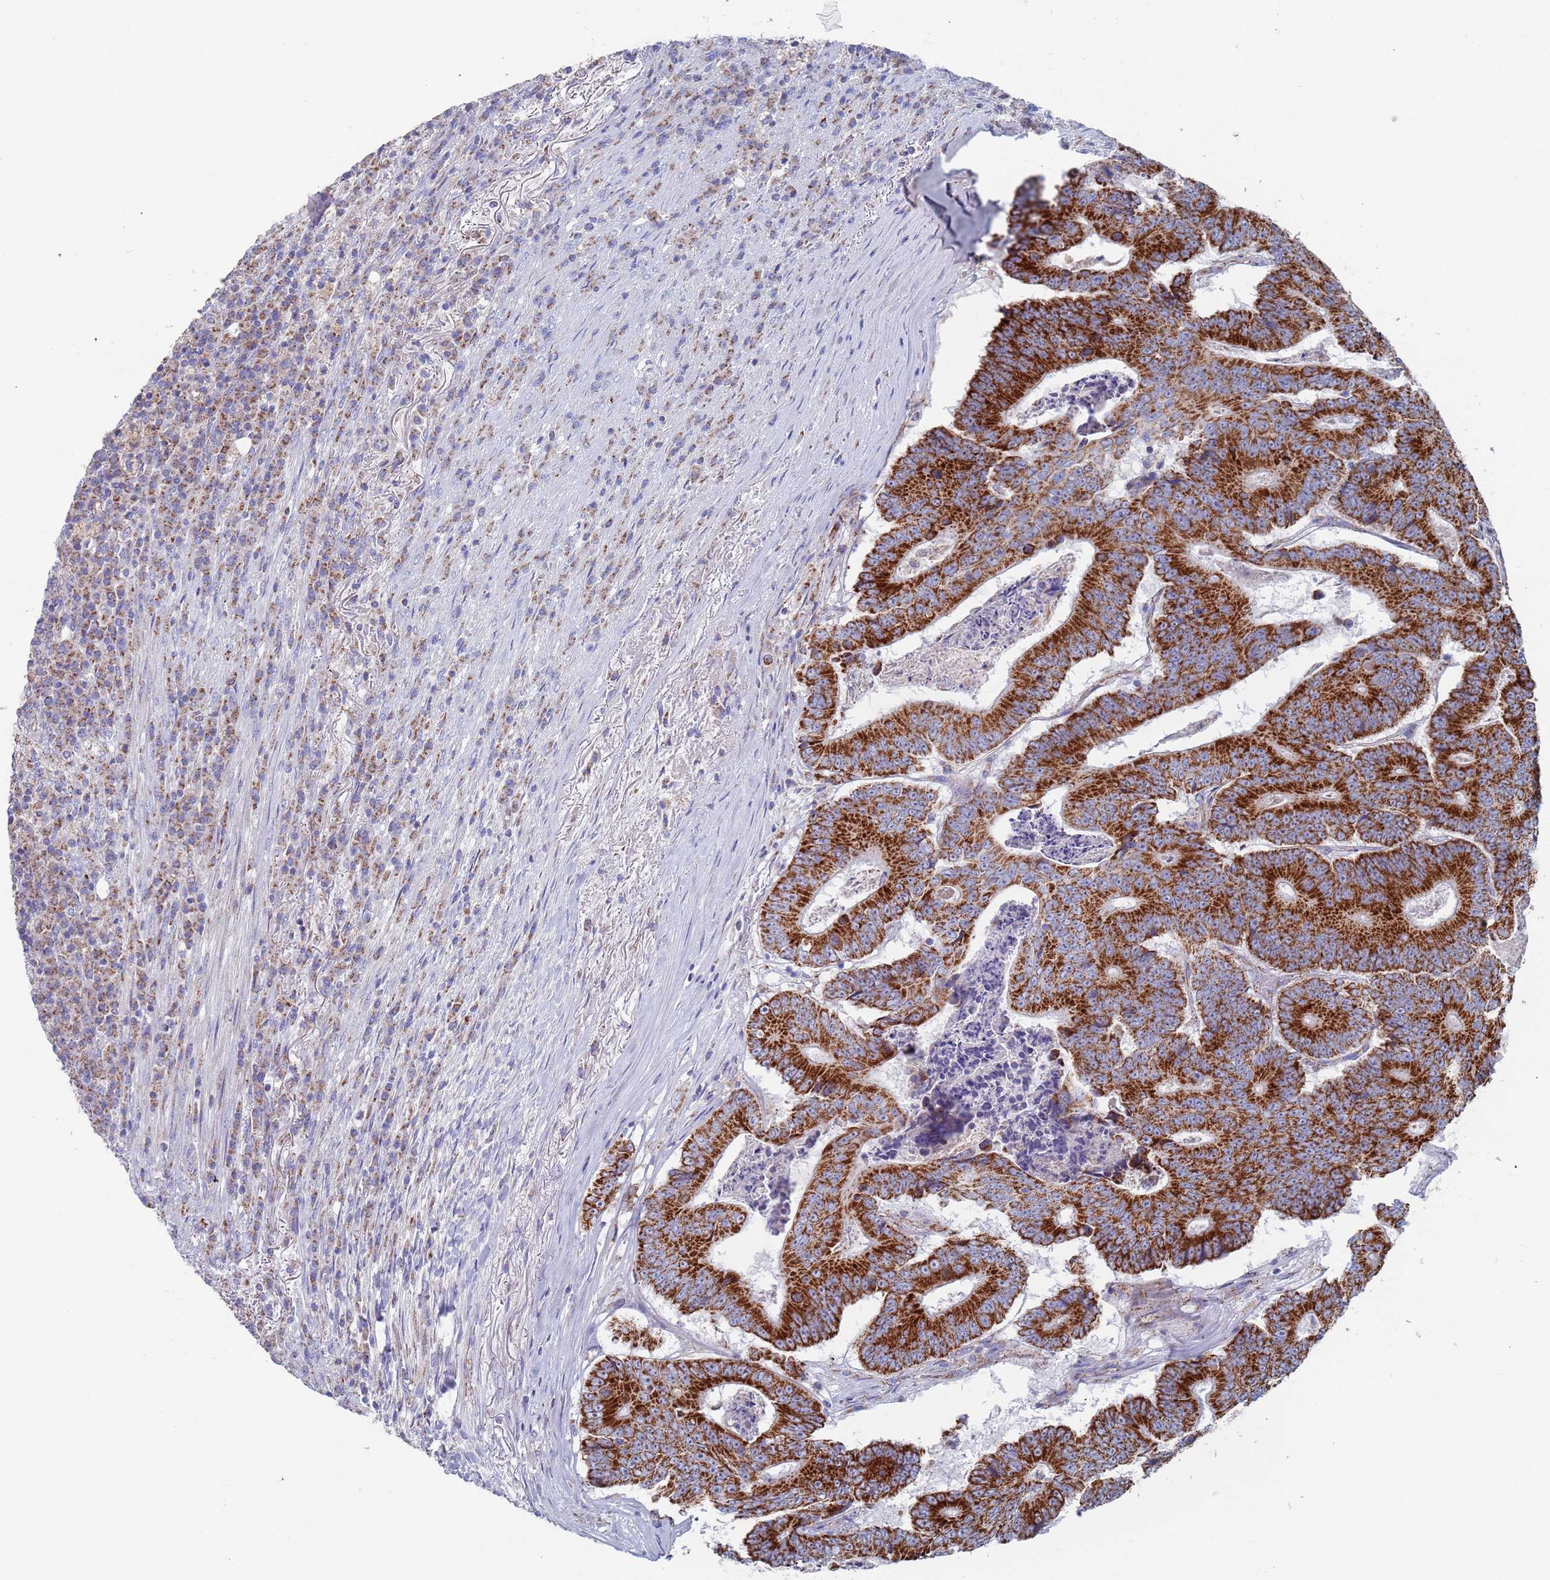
{"staining": {"intensity": "strong", "quantity": ">75%", "location": "cytoplasmic/membranous"}, "tissue": "colorectal cancer", "cell_type": "Tumor cells", "image_type": "cancer", "snomed": [{"axis": "morphology", "description": "Adenocarcinoma, NOS"}, {"axis": "topography", "description": "Colon"}], "caption": "A histopathology image of human colorectal cancer (adenocarcinoma) stained for a protein shows strong cytoplasmic/membranous brown staining in tumor cells.", "gene": "MRPL22", "patient": {"sex": "male", "age": 83}}